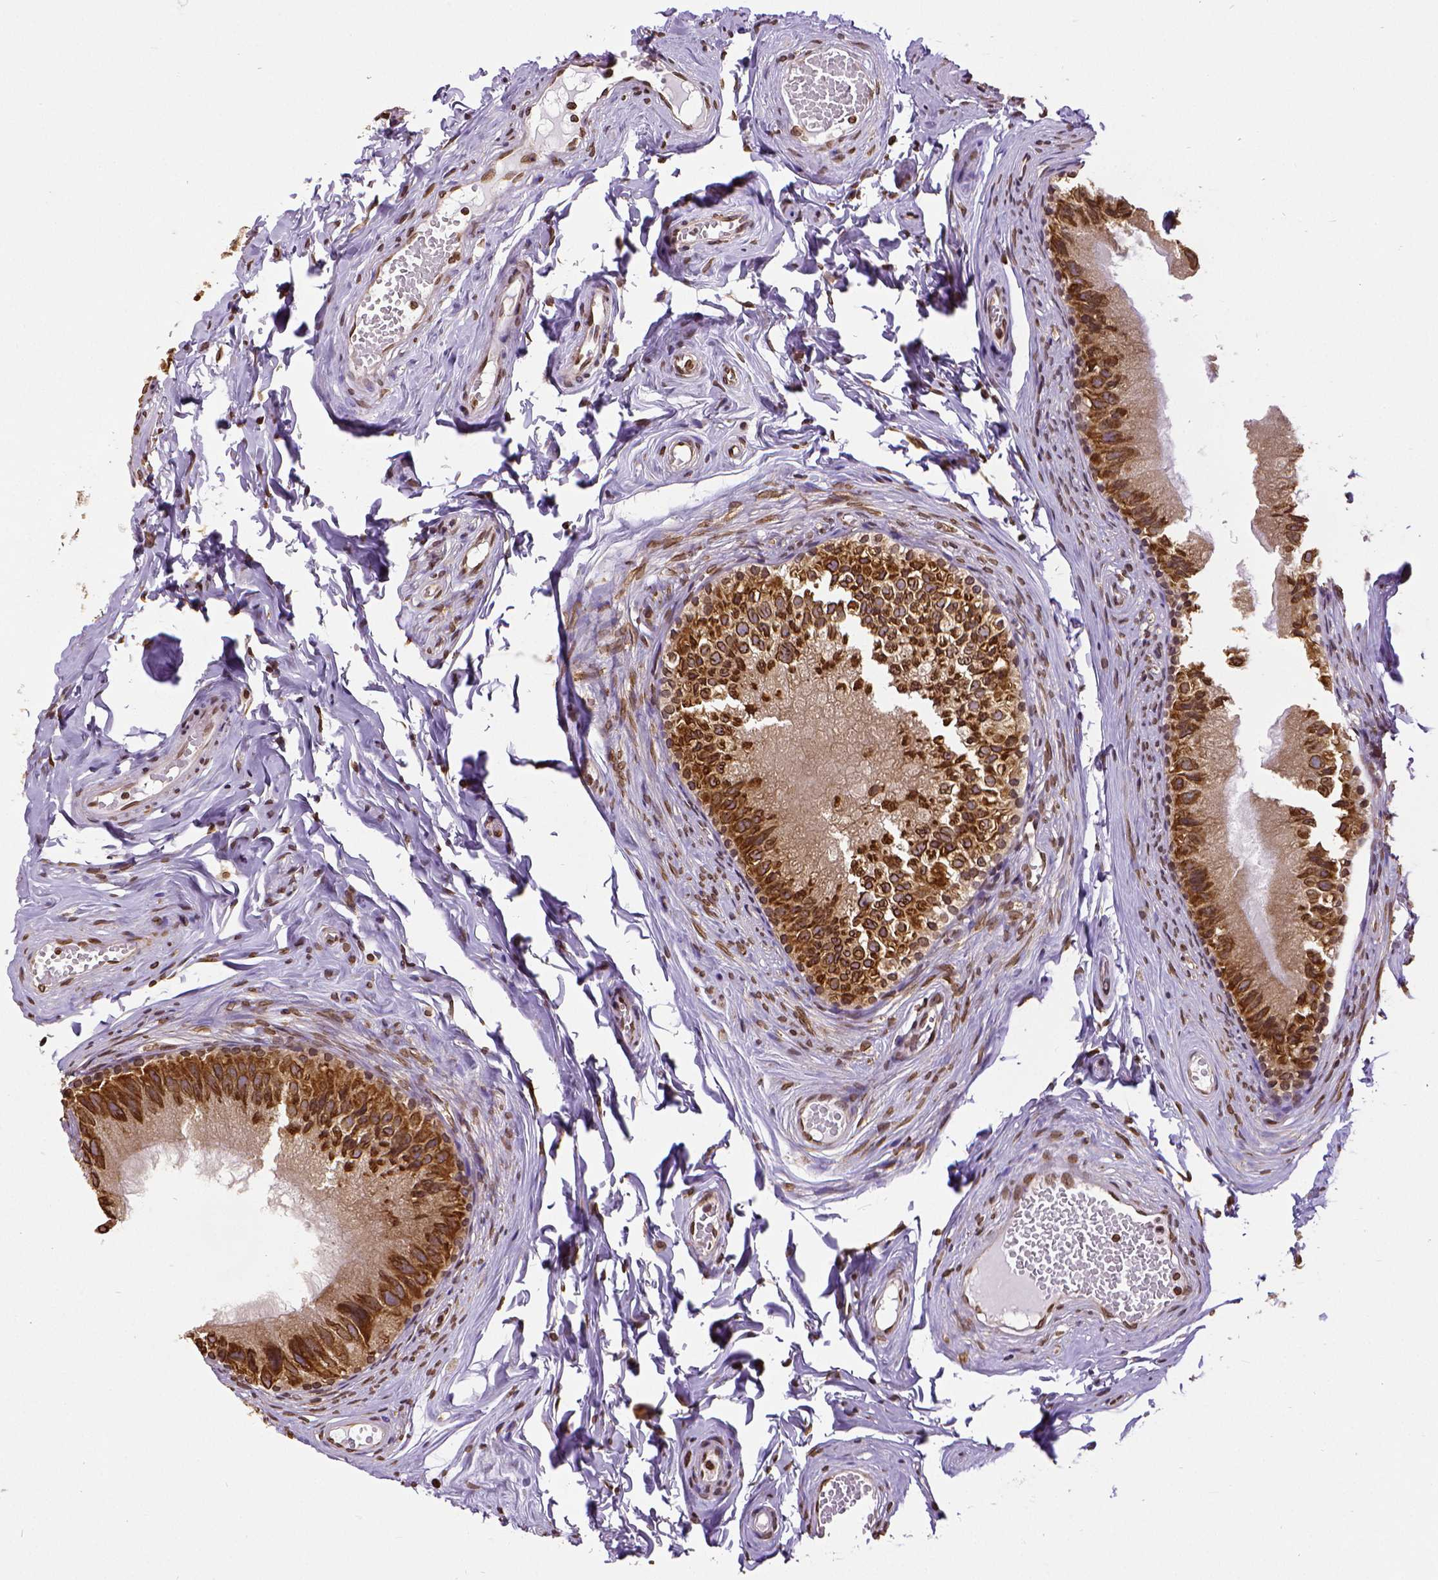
{"staining": {"intensity": "strong", "quantity": ">75%", "location": "cytoplasmic/membranous,nuclear"}, "tissue": "epididymis", "cell_type": "Glandular cells", "image_type": "normal", "snomed": [{"axis": "morphology", "description": "Normal tissue, NOS"}, {"axis": "topography", "description": "Epididymis"}], "caption": "Immunohistochemistry of normal human epididymis demonstrates high levels of strong cytoplasmic/membranous,nuclear staining in approximately >75% of glandular cells.", "gene": "MTDH", "patient": {"sex": "male", "age": 45}}